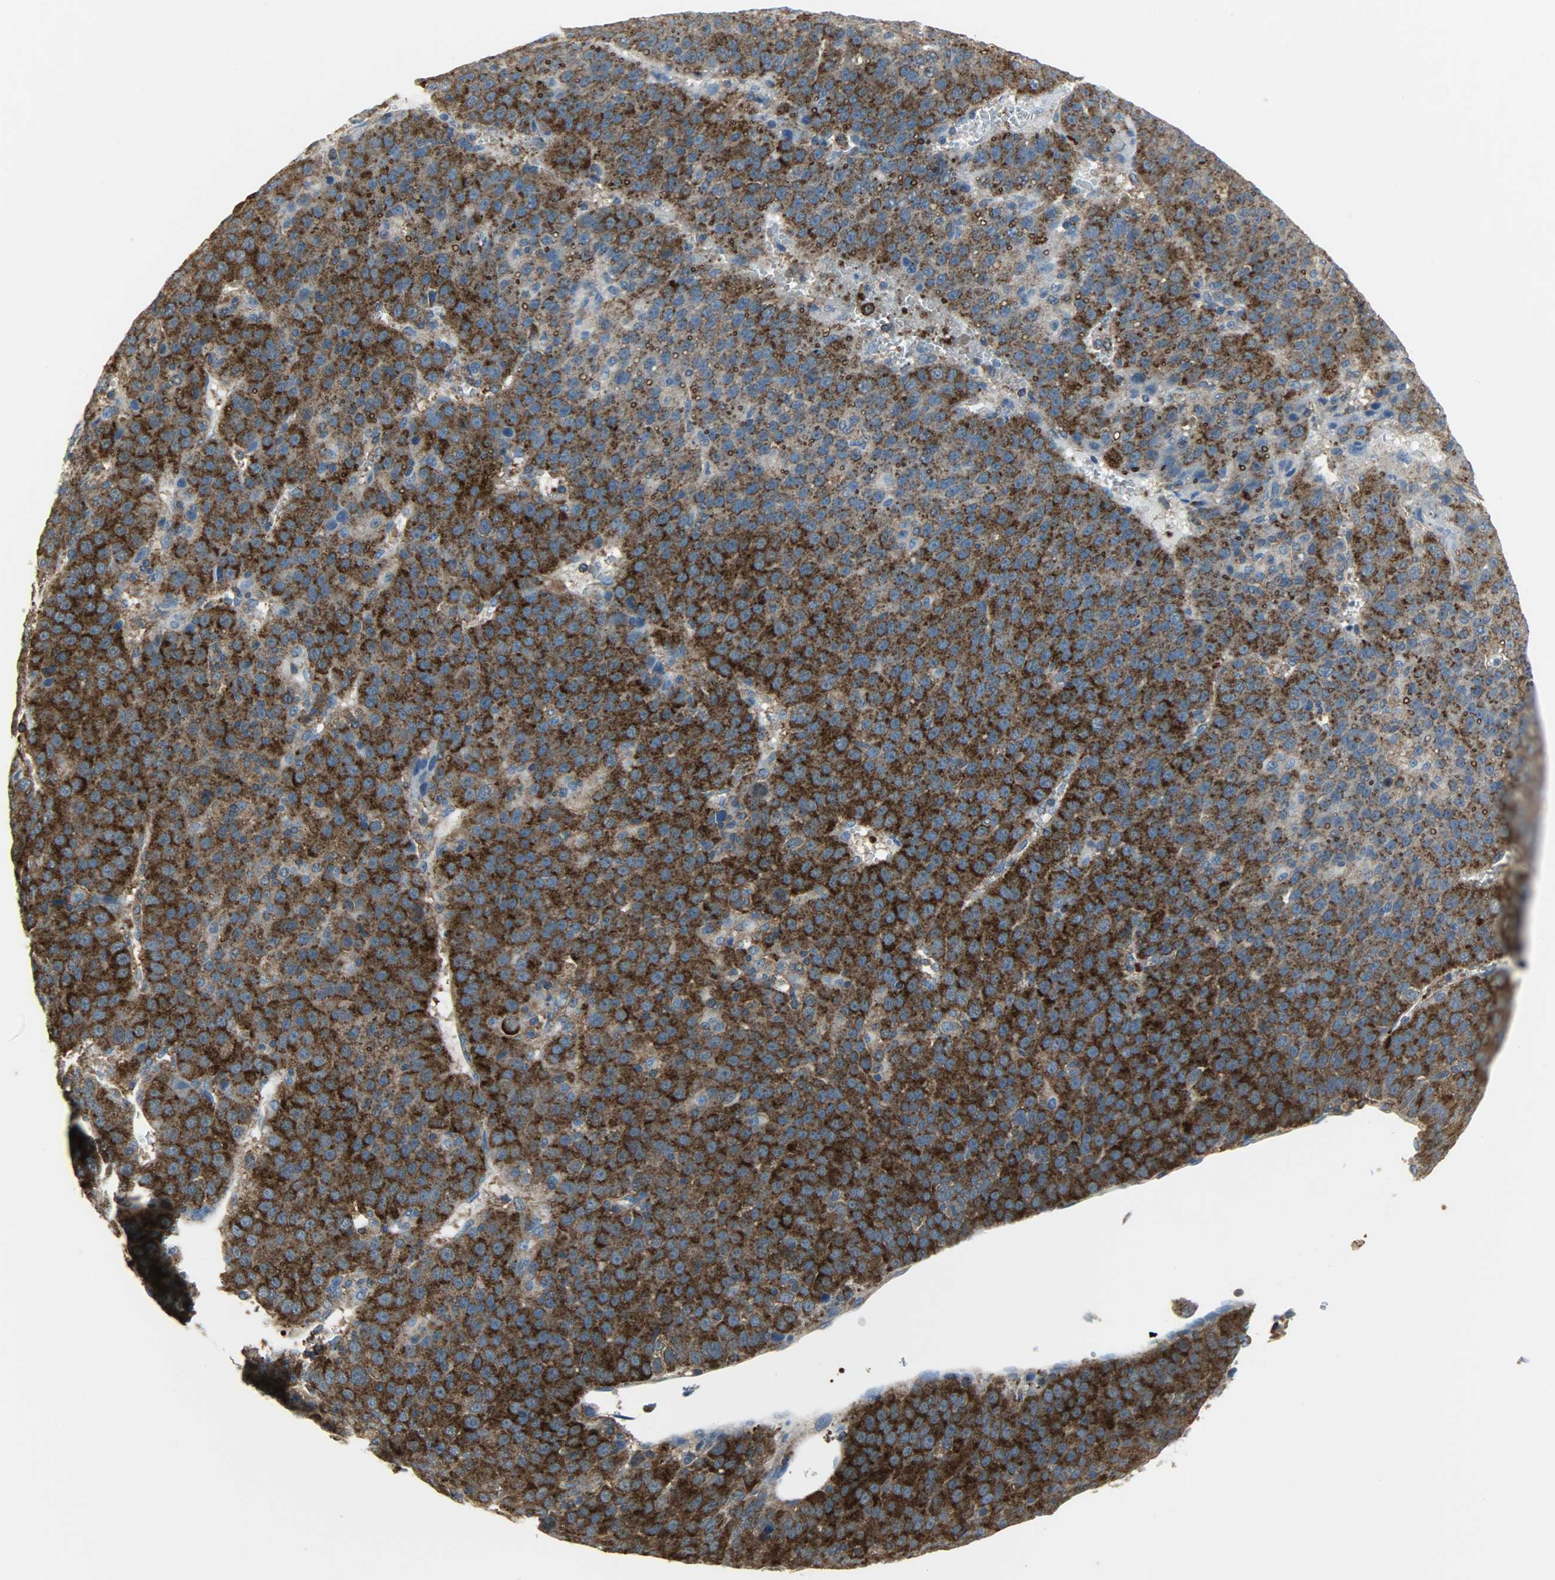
{"staining": {"intensity": "strong", "quantity": ">75%", "location": "cytoplasmic/membranous"}, "tissue": "liver cancer", "cell_type": "Tumor cells", "image_type": "cancer", "snomed": [{"axis": "morphology", "description": "Carcinoma, Hepatocellular, NOS"}, {"axis": "topography", "description": "Liver"}], "caption": "Immunohistochemical staining of liver cancer (hepatocellular carcinoma) demonstrates high levels of strong cytoplasmic/membranous expression in approximately >75% of tumor cells.", "gene": "DNAJA4", "patient": {"sex": "female", "age": 53}}